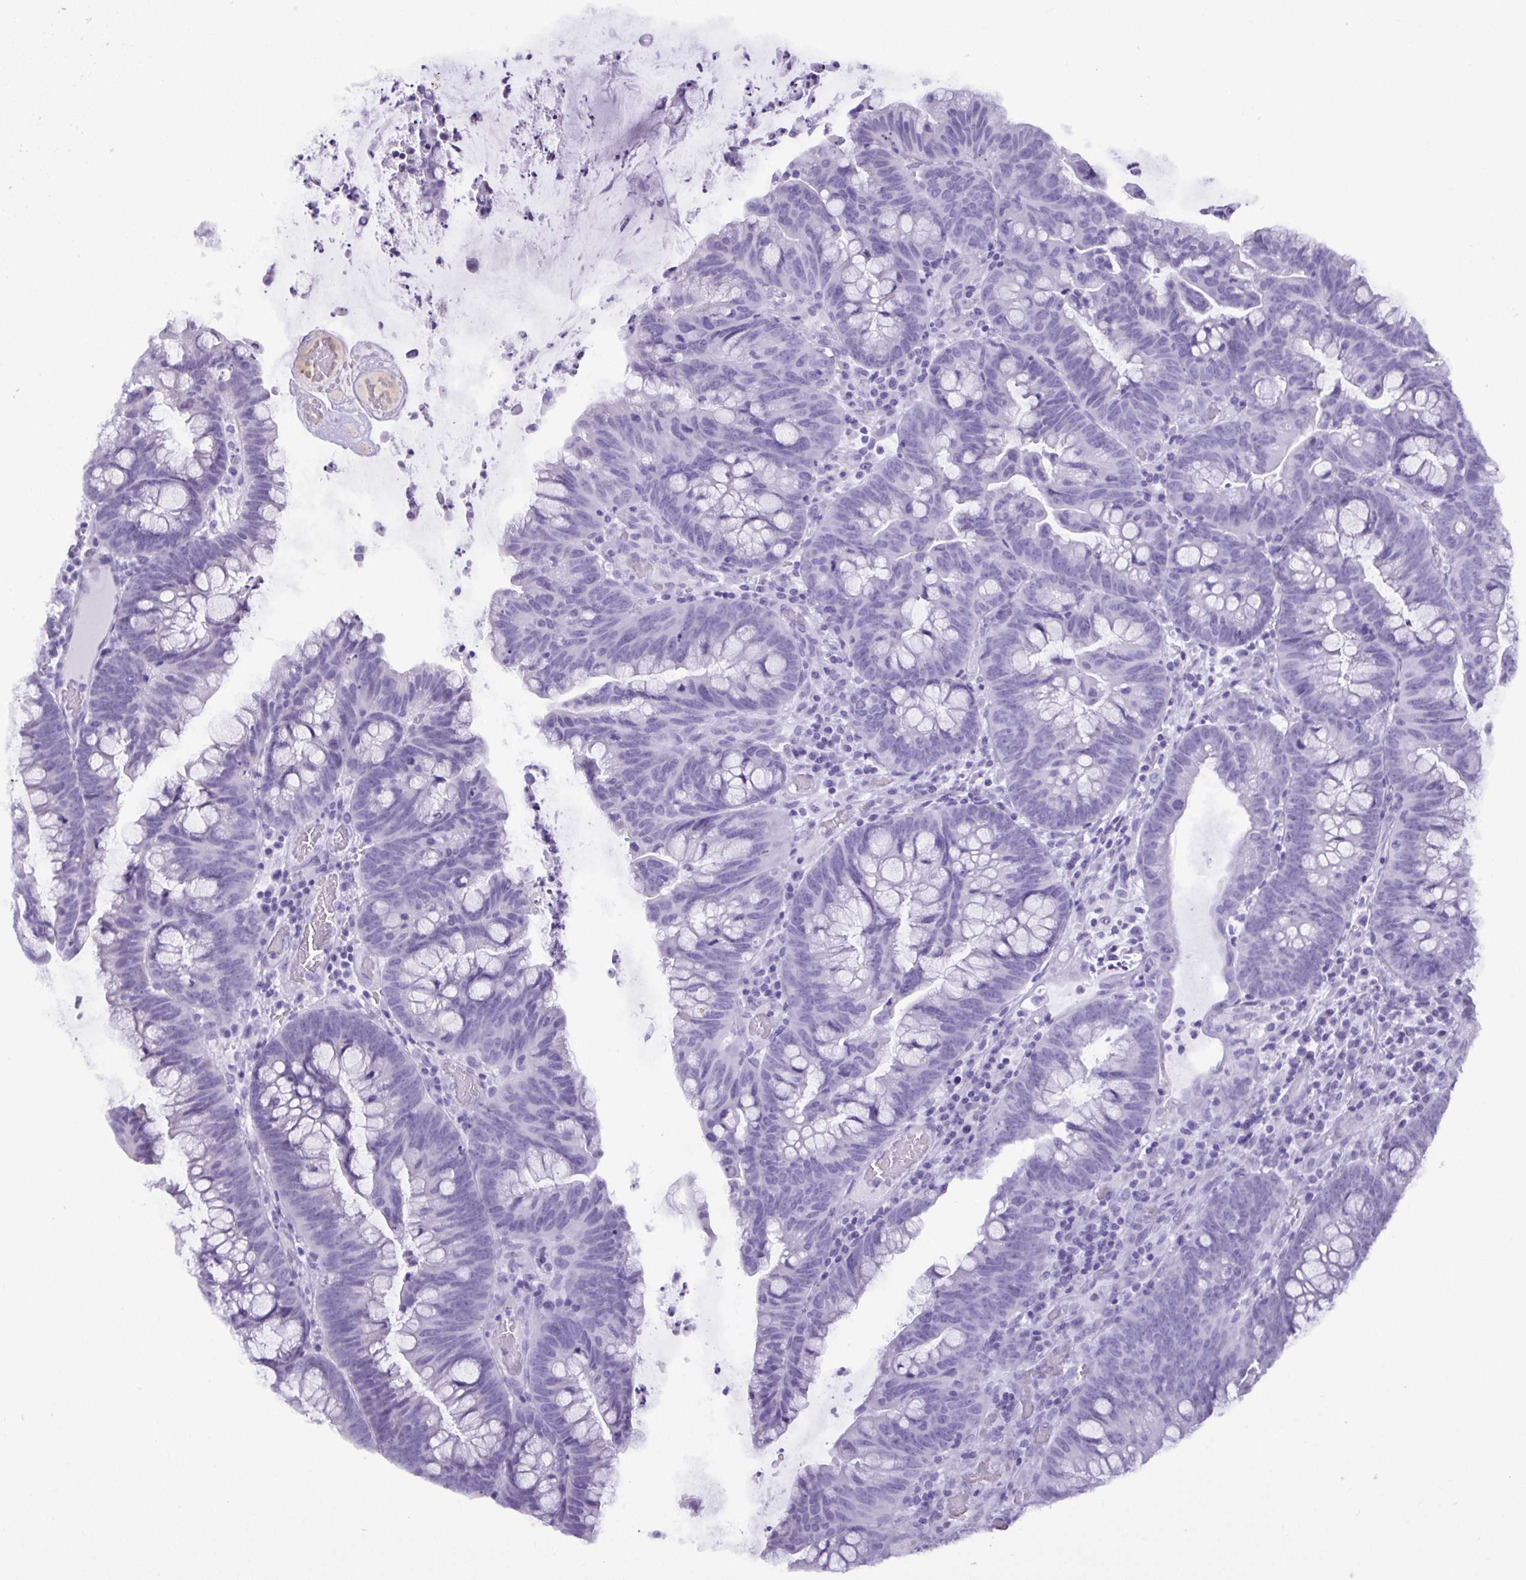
{"staining": {"intensity": "negative", "quantity": "none", "location": "none"}, "tissue": "colorectal cancer", "cell_type": "Tumor cells", "image_type": "cancer", "snomed": [{"axis": "morphology", "description": "Adenocarcinoma, NOS"}, {"axis": "topography", "description": "Colon"}], "caption": "DAB immunohistochemical staining of human colorectal adenocarcinoma shows no significant positivity in tumor cells.", "gene": "C4orf33", "patient": {"sex": "male", "age": 62}}